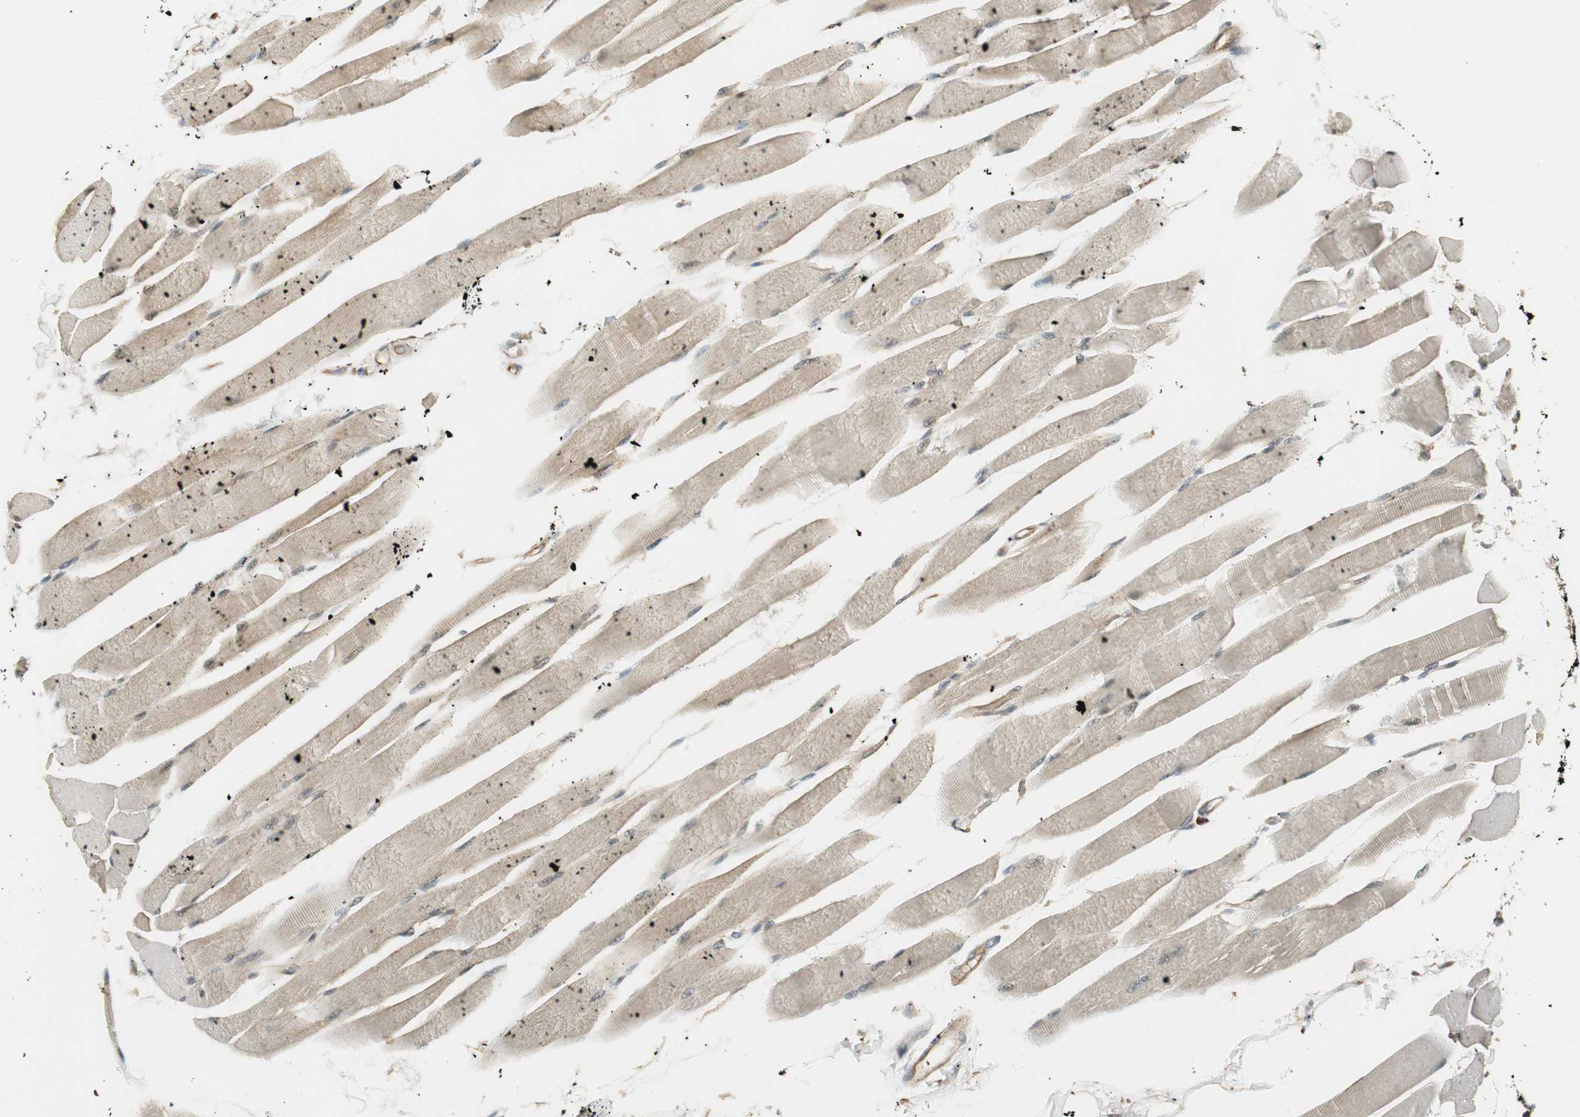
{"staining": {"intensity": "moderate", "quantity": "<25%", "location": "cytoplasmic/membranous"}, "tissue": "skeletal muscle", "cell_type": "Myocytes", "image_type": "normal", "snomed": [{"axis": "morphology", "description": "Normal tissue, NOS"}, {"axis": "topography", "description": "Skeletal muscle"}, {"axis": "topography", "description": "Peripheral nerve tissue"}], "caption": "Immunohistochemical staining of normal human skeletal muscle shows moderate cytoplasmic/membranous protein expression in about <25% of myocytes. Immunohistochemistry stains the protein of interest in brown and the nuclei are stained blue.", "gene": "PSMD8", "patient": {"sex": "female", "age": 84}}